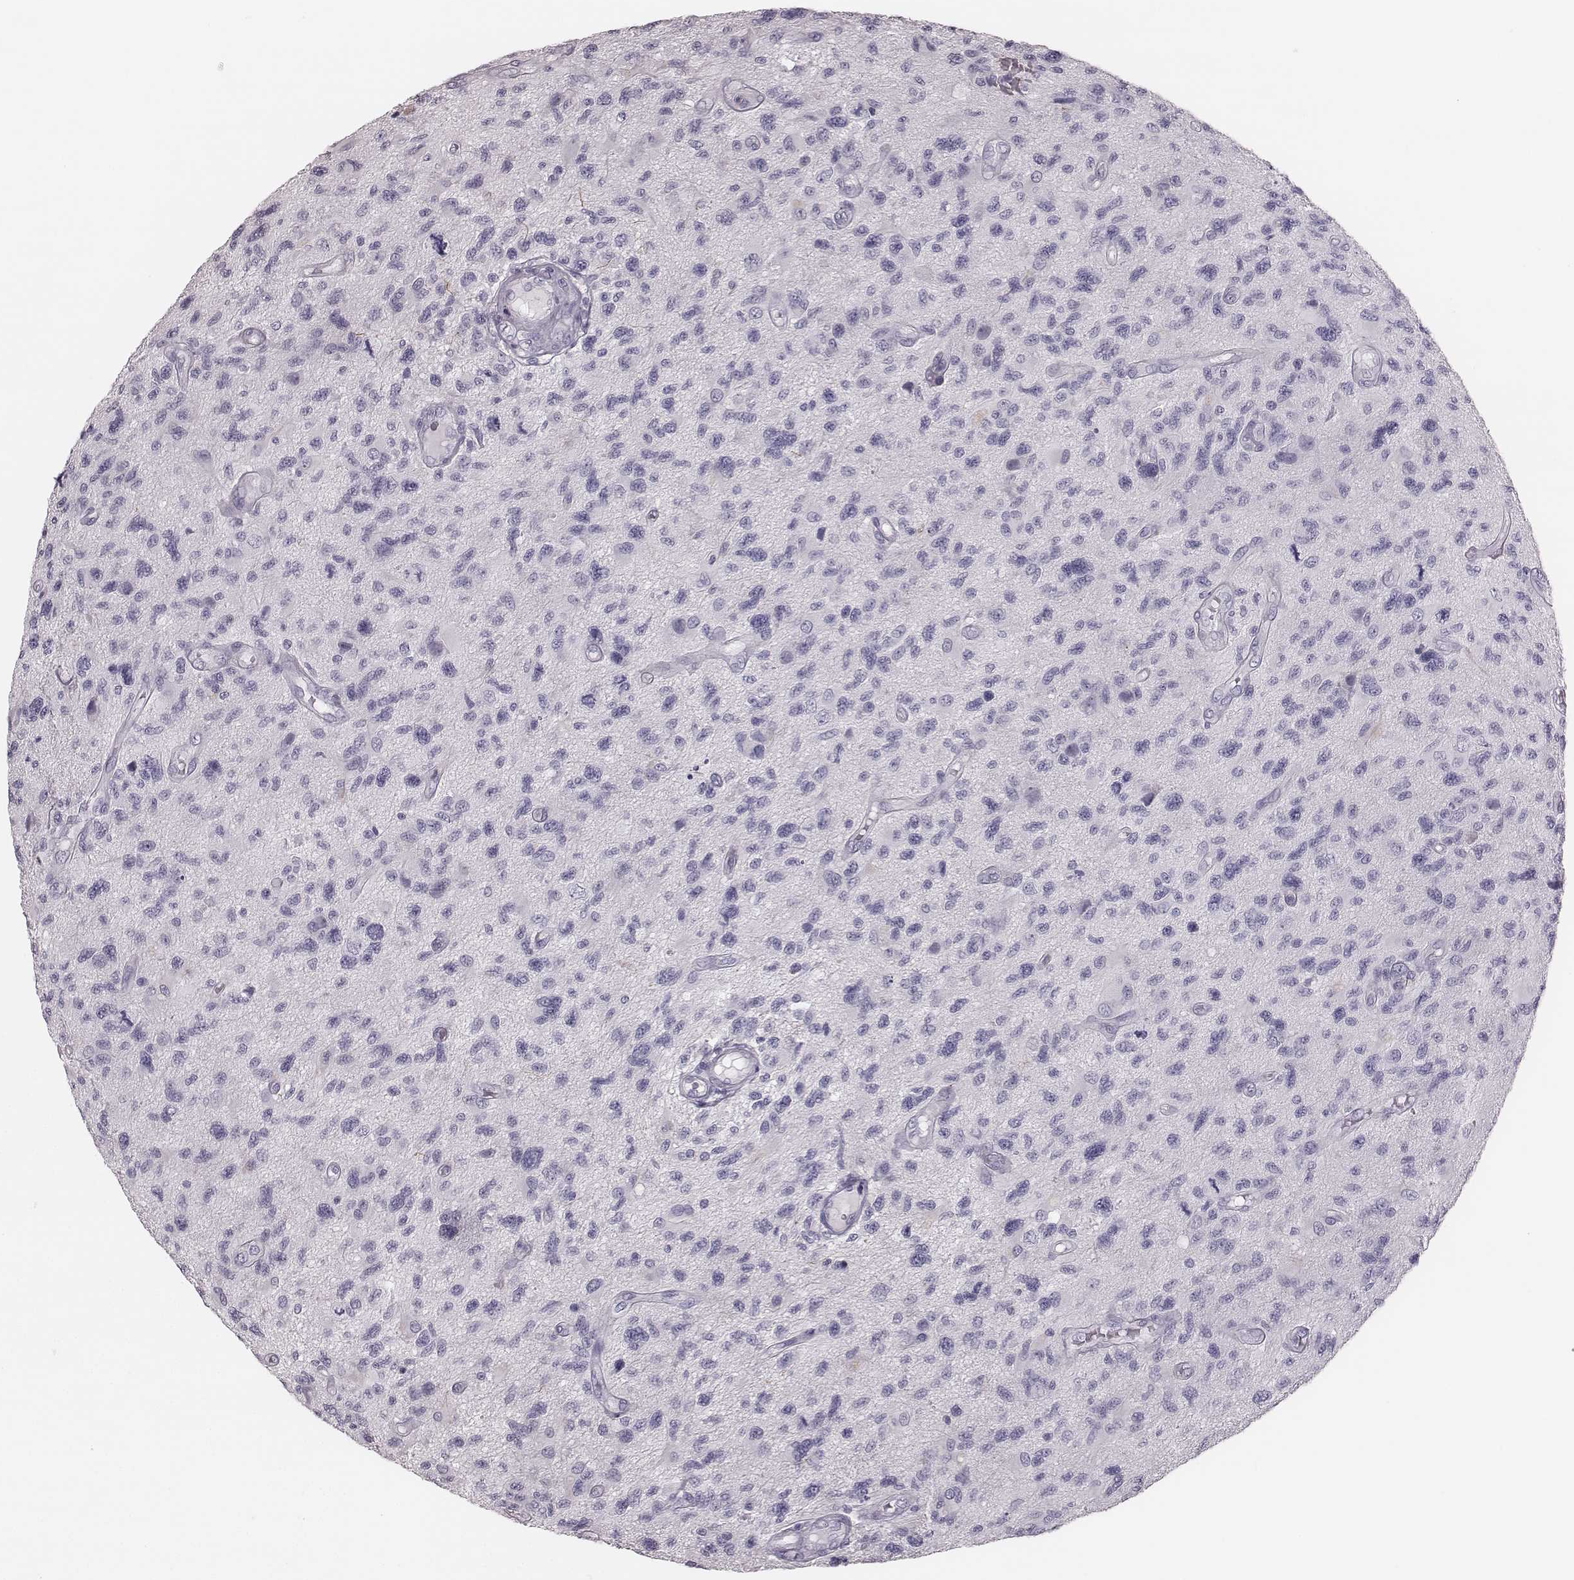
{"staining": {"intensity": "negative", "quantity": "none", "location": "none"}, "tissue": "glioma", "cell_type": "Tumor cells", "image_type": "cancer", "snomed": [{"axis": "morphology", "description": "Glioma, malignant, NOS"}, {"axis": "morphology", "description": "Glioma, malignant, High grade"}, {"axis": "topography", "description": "Brain"}], "caption": "A histopathology image of human glioma (malignant) is negative for staining in tumor cells. (Immunohistochemistry (ihc), brightfield microscopy, high magnification).", "gene": "ZNF365", "patient": {"sex": "female", "age": 71}}